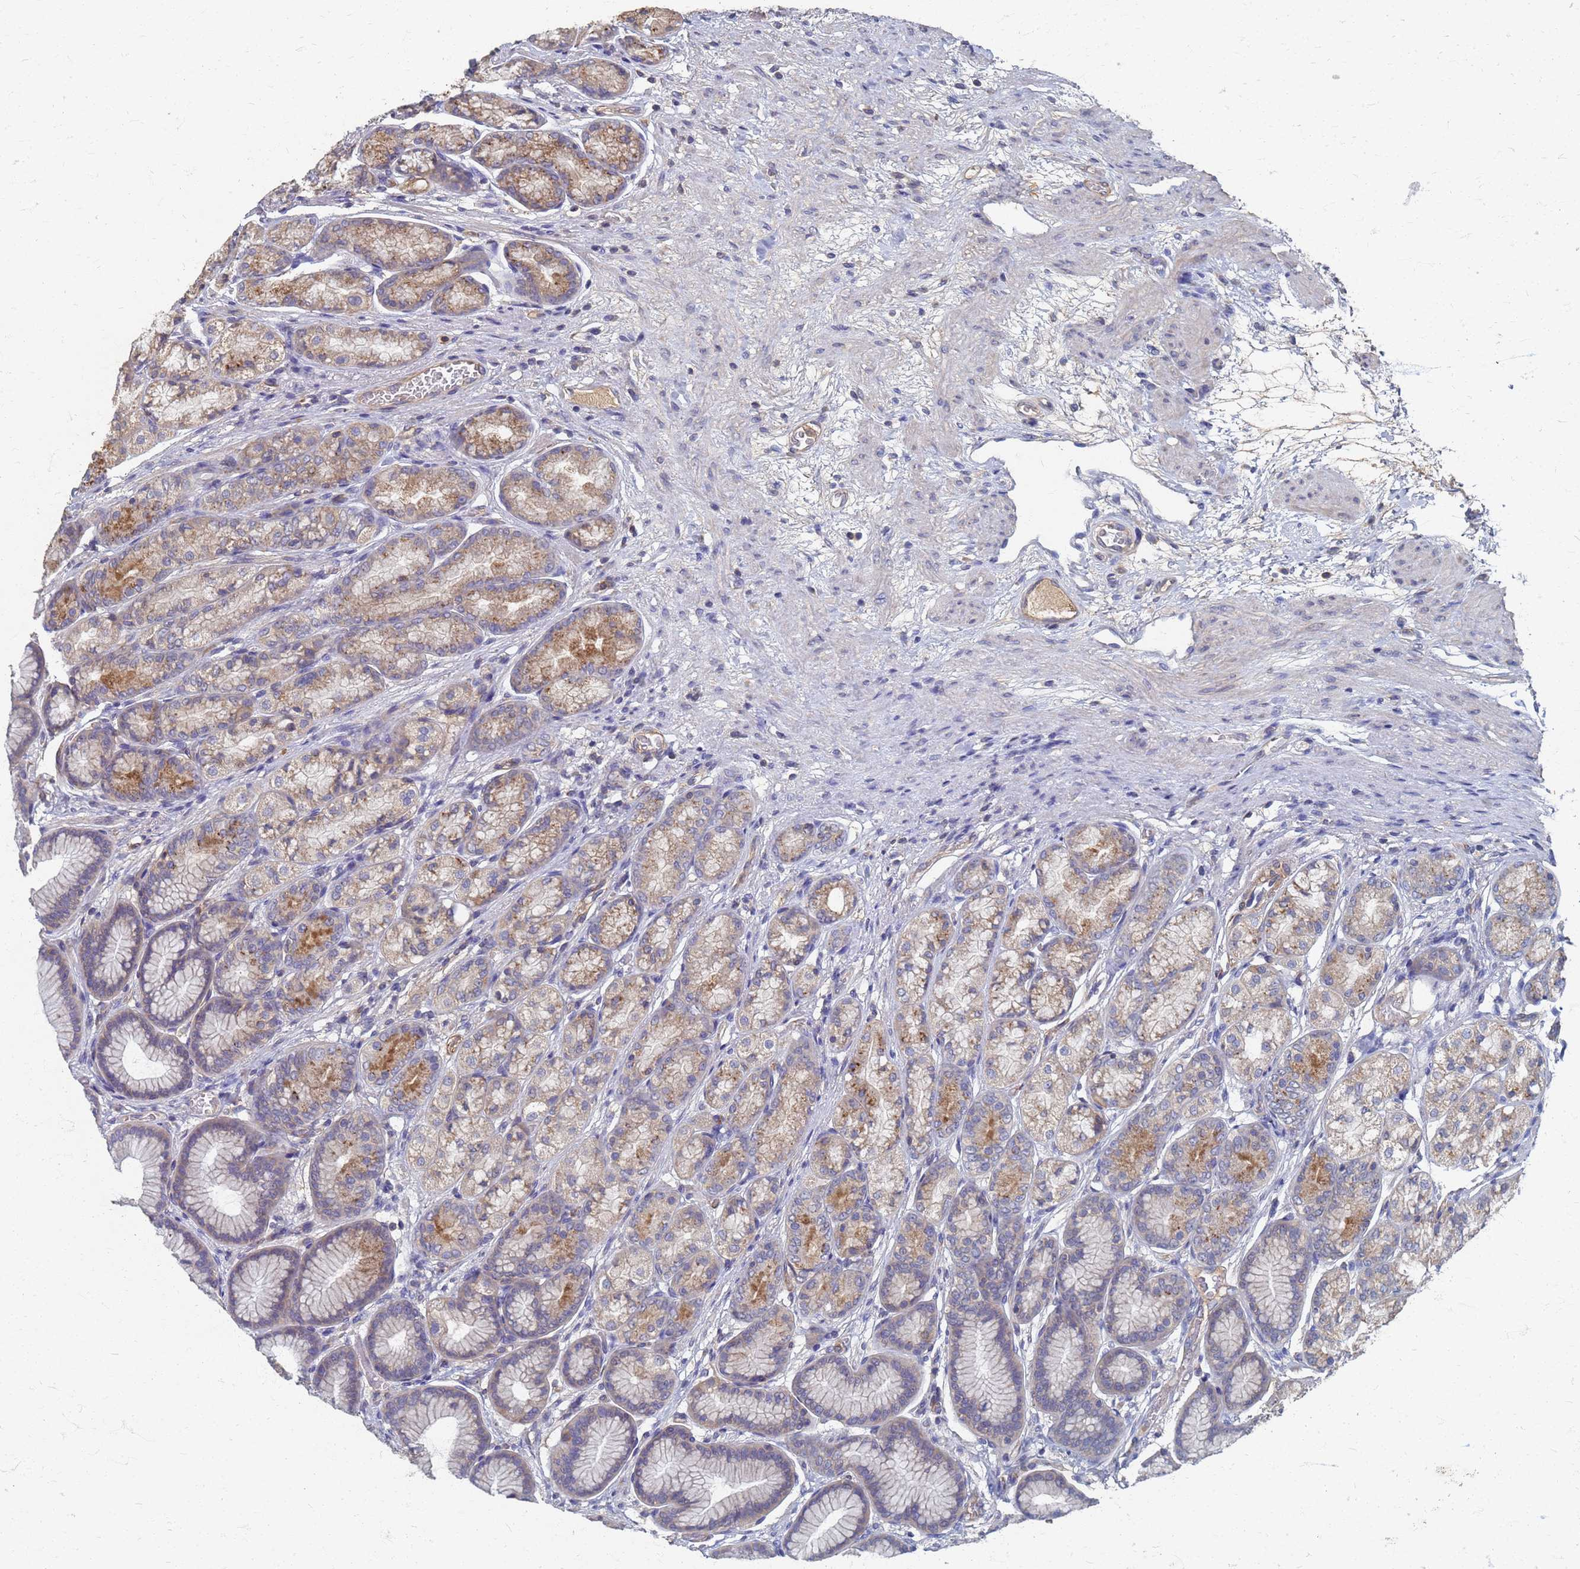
{"staining": {"intensity": "moderate", "quantity": ">75%", "location": "cytoplasmic/membranous"}, "tissue": "stomach", "cell_type": "Glandular cells", "image_type": "normal", "snomed": [{"axis": "morphology", "description": "Normal tissue, NOS"}, {"axis": "morphology", "description": "Adenocarcinoma, NOS"}, {"axis": "morphology", "description": "Adenocarcinoma, High grade"}, {"axis": "topography", "description": "Stomach, upper"}, {"axis": "topography", "description": "Stomach"}], "caption": "Protein expression analysis of benign stomach demonstrates moderate cytoplasmic/membranous positivity in about >75% of glandular cells.", "gene": "KRCC1", "patient": {"sex": "female", "age": 65}}